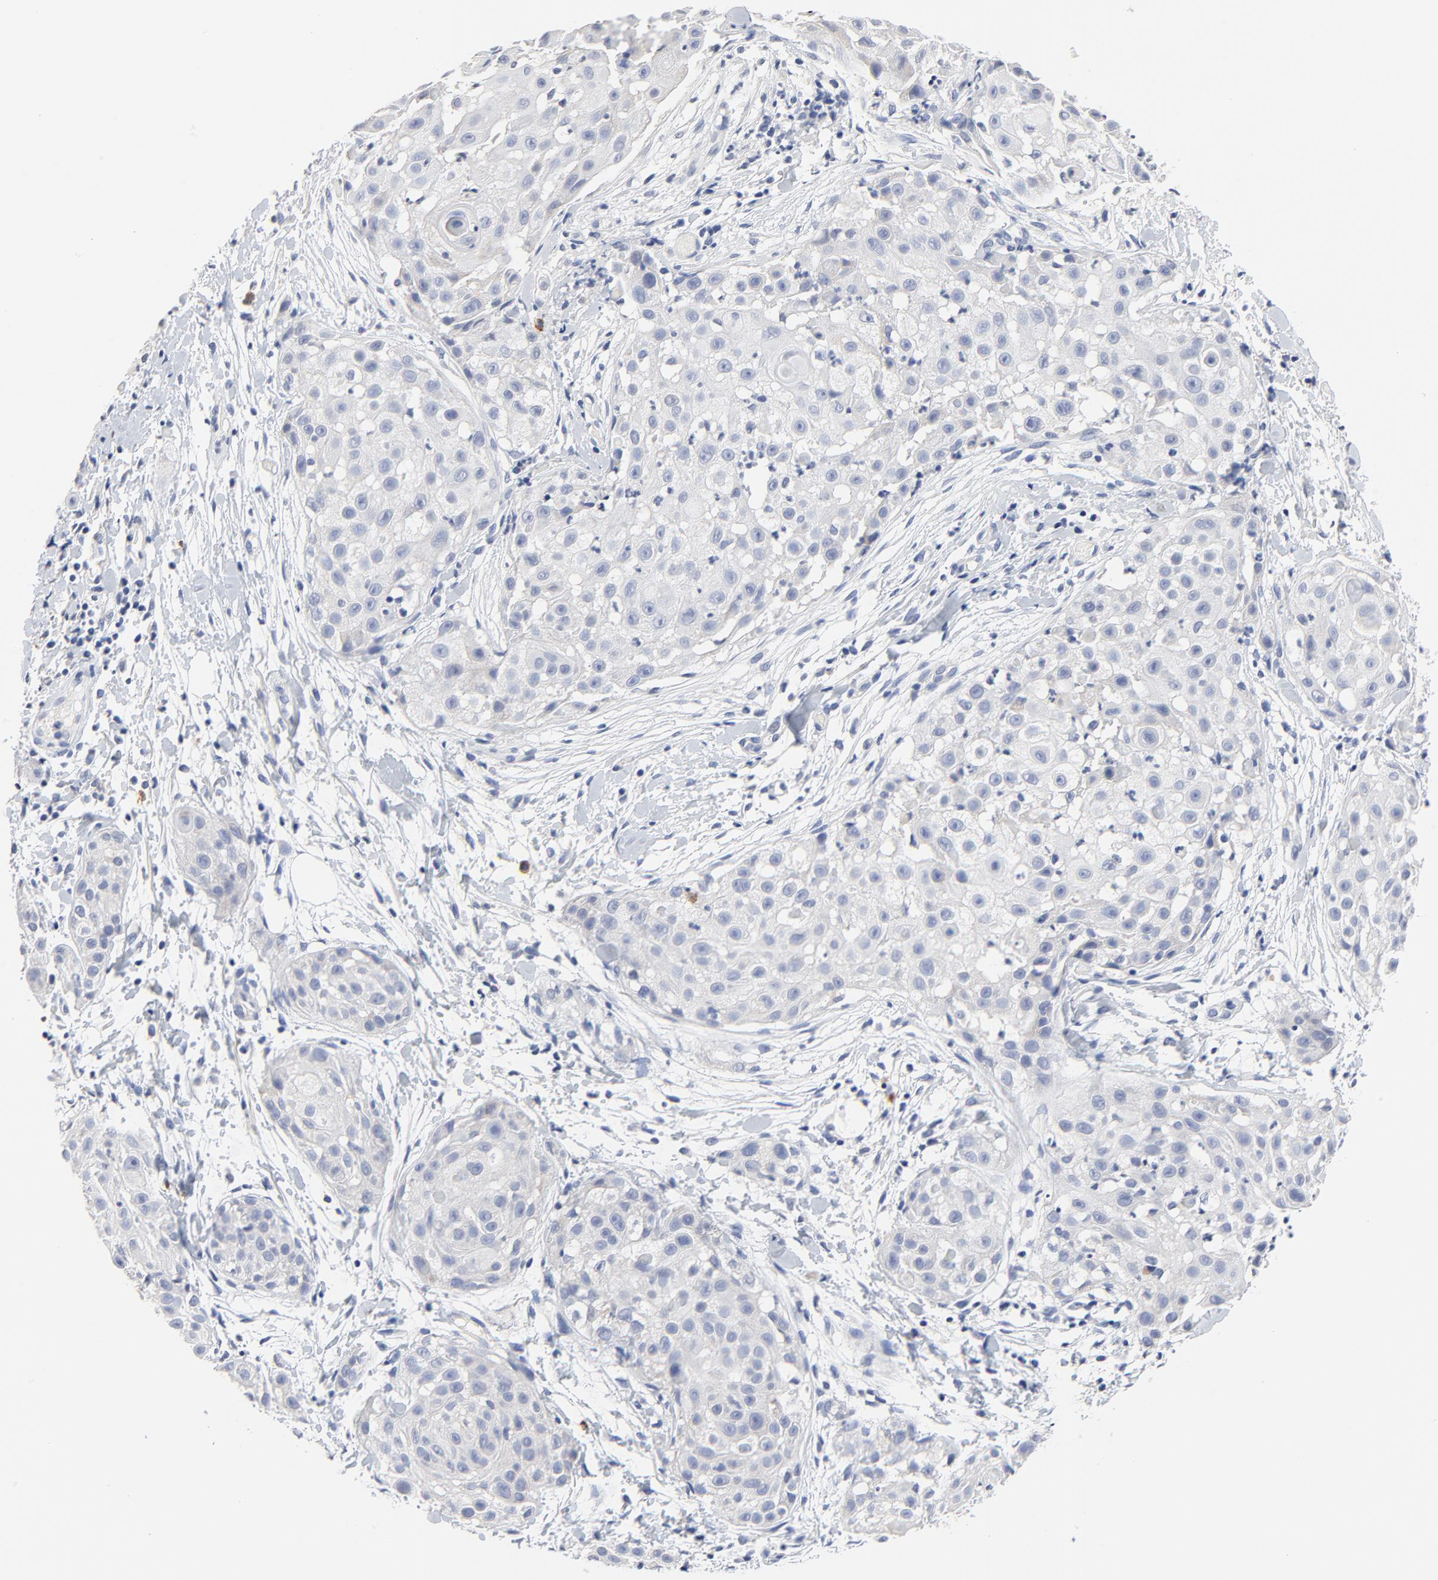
{"staining": {"intensity": "negative", "quantity": "none", "location": "none"}, "tissue": "skin cancer", "cell_type": "Tumor cells", "image_type": "cancer", "snomed": [{"axis": "morphology", "description": "Squamous cell carcinoma, NOS"}, {"axis": "topography", "description": "Skin"}], "caption": "High power microscopy photomicrograph of an immunohistochemistry (IHC) image of skin squamous cell carcinoma, revealing no significant positivity in tumor cells.", "gene": "FBXL5", "patient": {"sex": "female", "age": 57}}